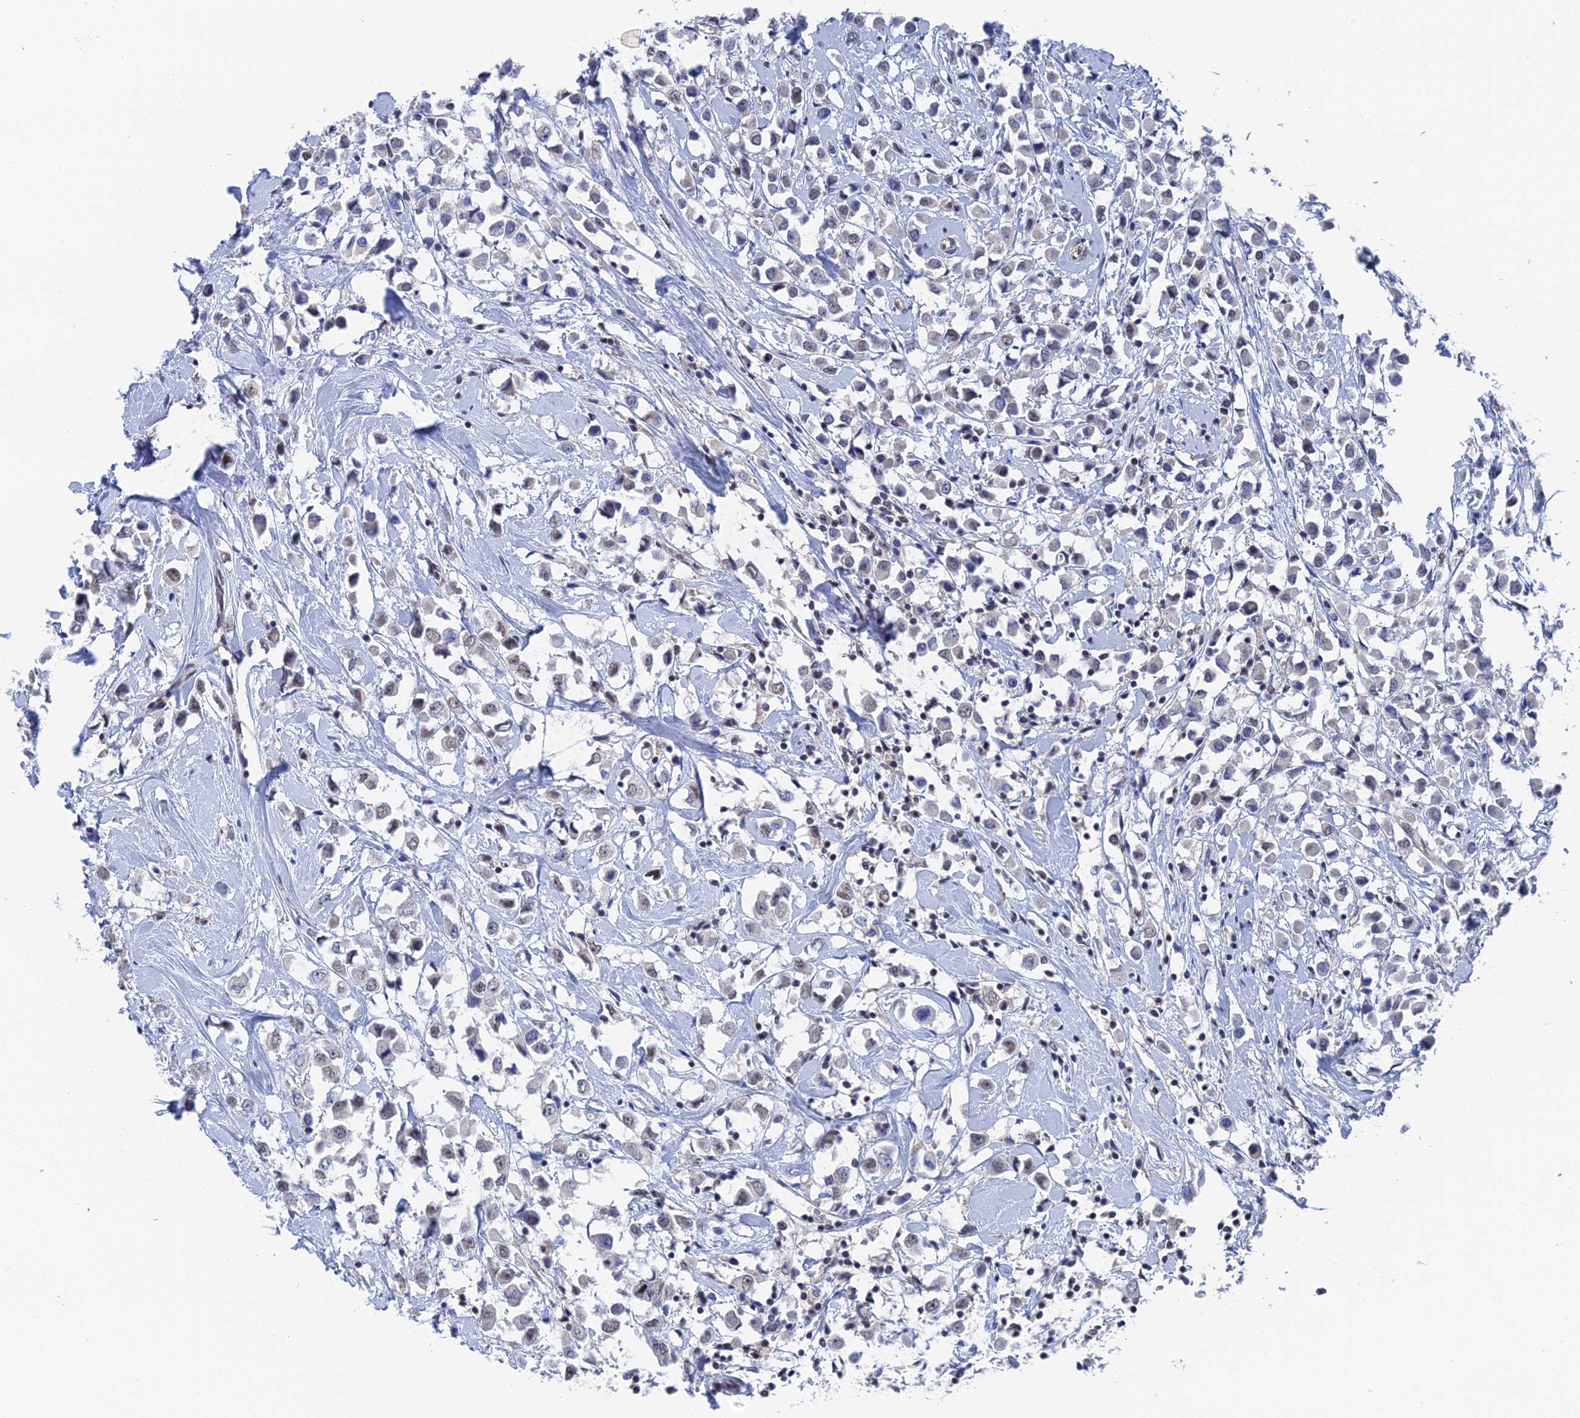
{"staining": {"intensity": "weak", "quantity": "<25%", "location": "nuclear"}, "tissue": "breast cancer", "cell_type": "Tumor cells", "image_type": "cancer", "snomed": [{"axis": "morphology", "description": "Duct carcinoma"}, {"axis": "topography", "description": "Breast"}], "caption": "IHC micrograph of human invasive ductal carcinoma (breast) stained for a protein (brown), which reveals no staining in tumor cells.", "gene": "TSSC4", "patient": {"sex": "female", "age": 61}}